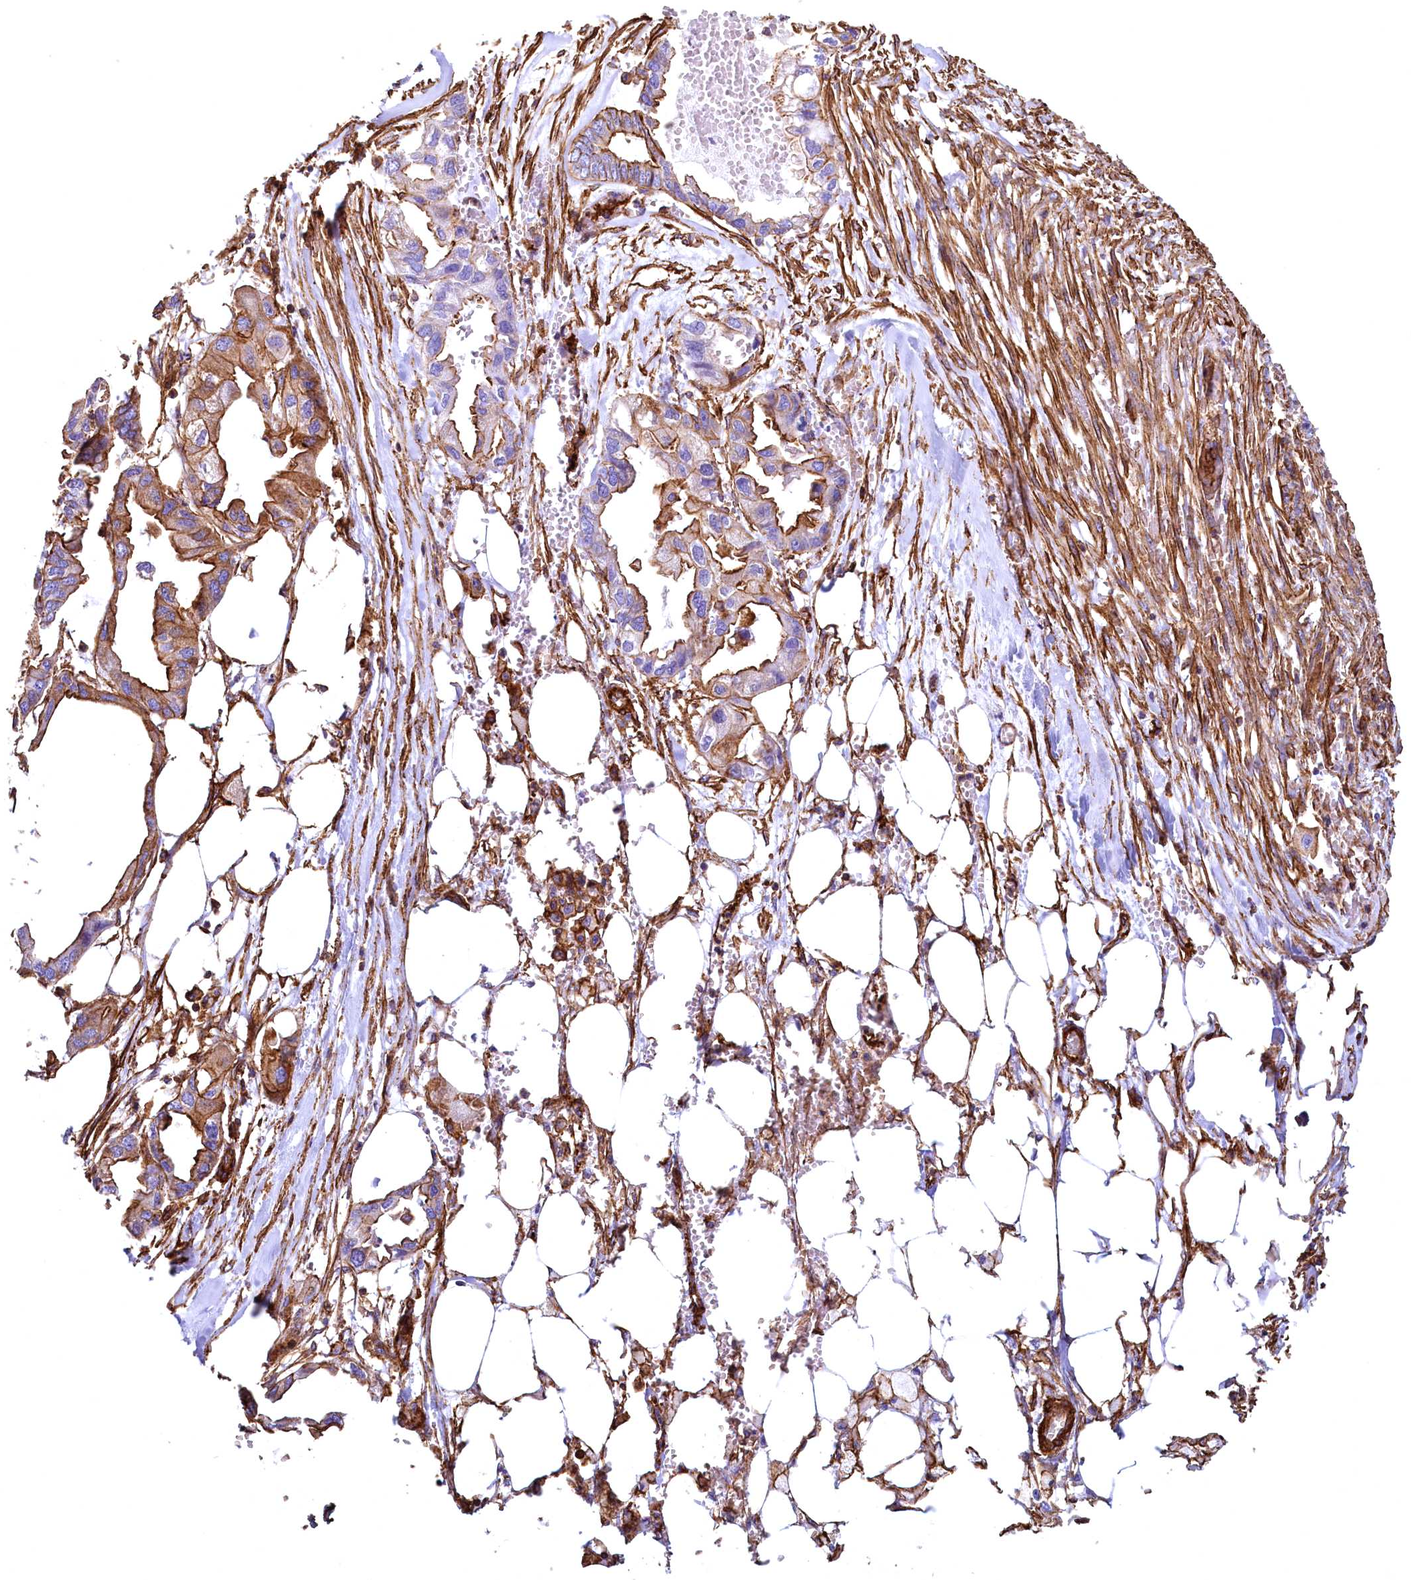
{"staining": {"intensity": "strong", "quantity": "25%-75%", "location": "cytoplasmic/membranous"}, "tissue": "endometrial cancer", "cell_type": "Tumor cells", "image_type": "cancer", "snomed": [{"axis": "morphology", "description": "Adenocarcinoma, NOS"}, {"axis": "morphology", "description": "Adenocarcinoma, metastatic, NOS"}, {"axis": "topography", "description": "Adipose tissue"}, {"axis": "topography", "description": "Endometrium"}], "caption": "This is a histology image of IHC staining of metastatic adenocarcinoma (endometrial), which shows strong positivity in the cytoplasmic/membranous of tumor cells.", "gene": "THBS1", "patient": {"sex": "female", "age": 67}}